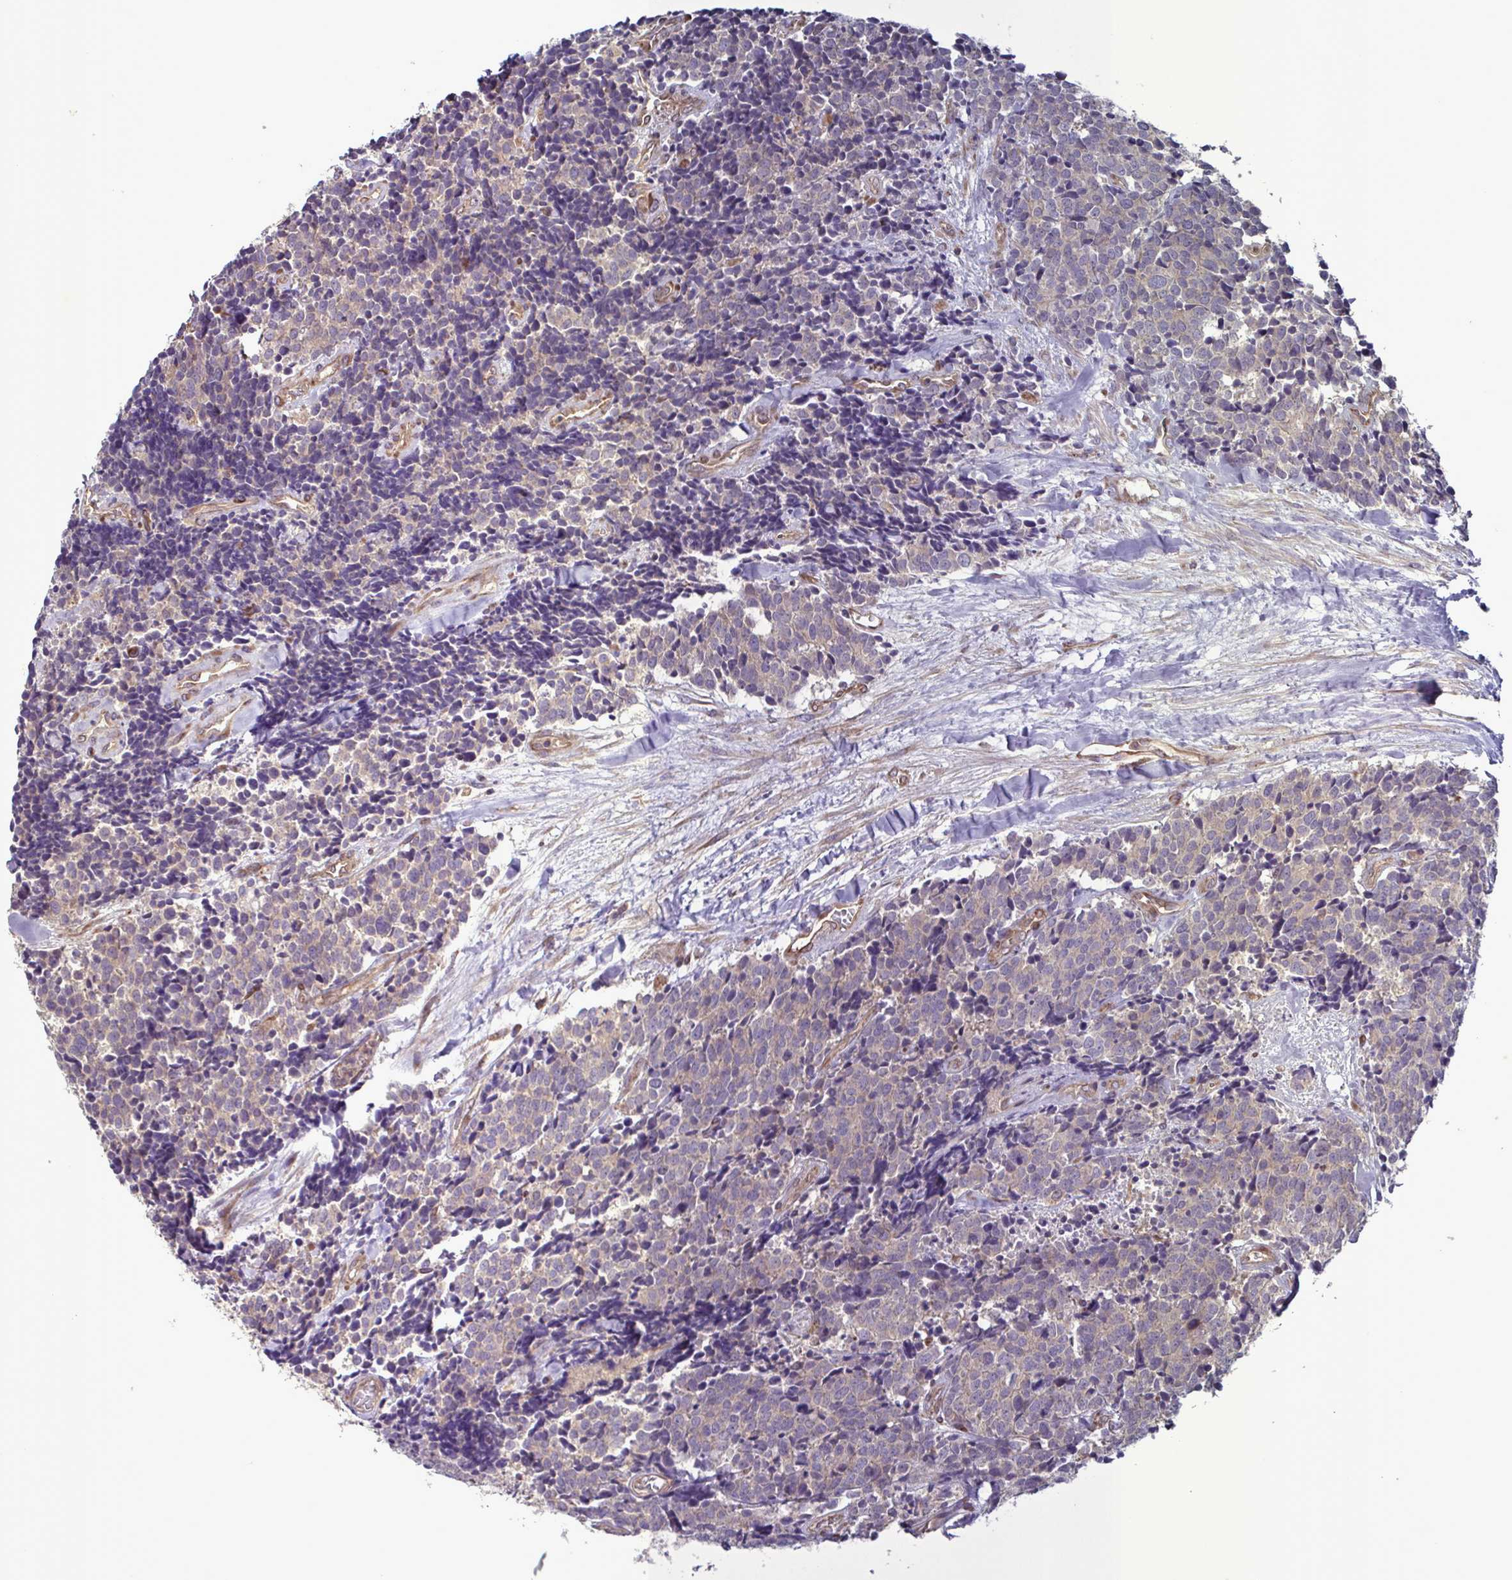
{"staining": {"intensity": "weak", "quantity": ">75%", "location": "cytoplasmic/membranous"}, "tissue": "carcinoid", "cell_type": "Tumor cells", "image_type": "cancer", "snomed": [{"axis": "morphology", "description": "Carcinoid, malignant, NOS"}, {"axis": "topography", "description": "Skin"}], "caption": "Immunohistochemical staining of human carcinoid (malignant) displays low levels of weak cytoplasmic/membranous expression in approximately >75% of tumor cells. The protein is stained brown, and the nuclei are stained in blue (DAB IHC with brightfield microscopy, high magnification).", "gene": "GLTP", "patient": {"sex": "female", "age": 79}}